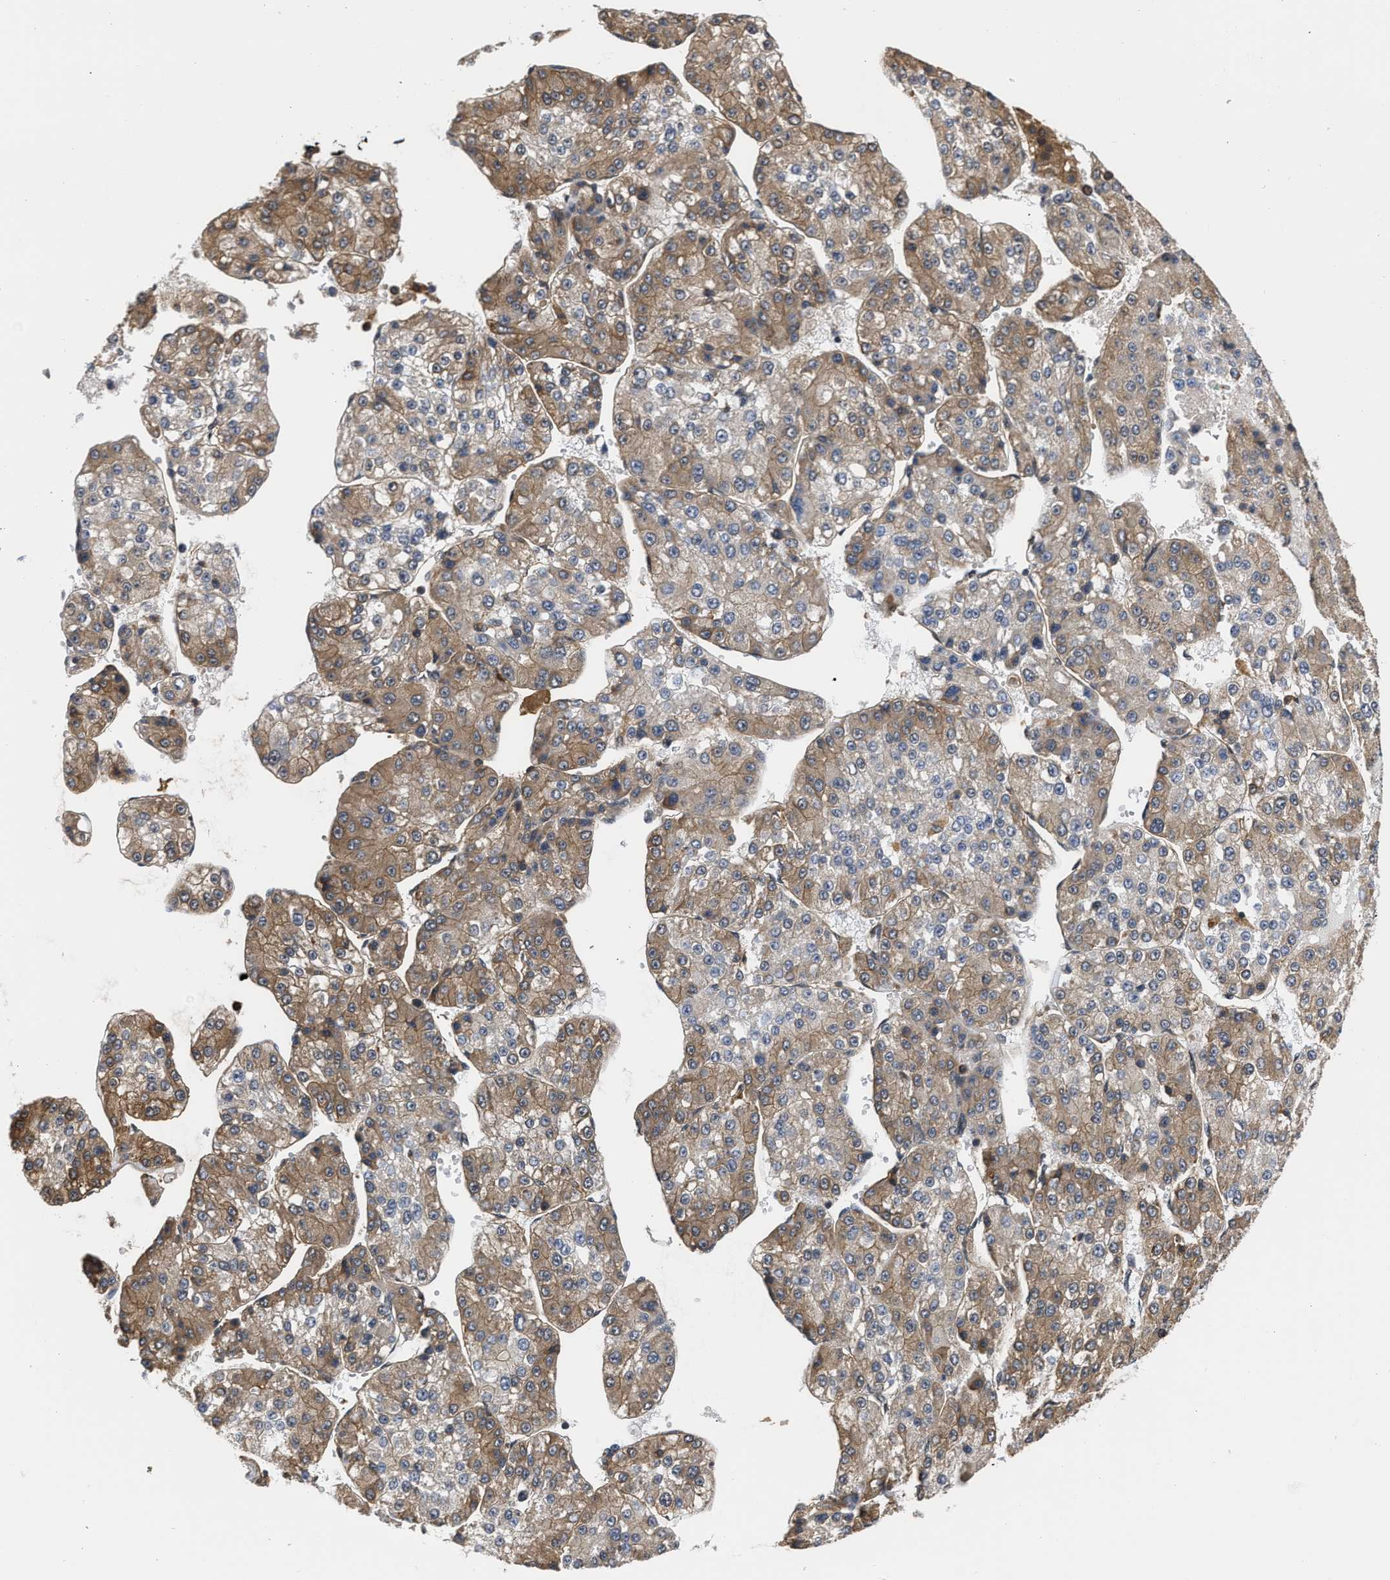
{"staining": {"intensity": "moderate", "quantity": ">75%", "location": "cytoplasmic/membranous"}, "tissue": "liver cancer", "cell_type": "Tumor cells", "image_type": "cancer", "snomed": [{"axis": "morphology", "description": "Carcinoma, Hepatocellular, NOS"}, {"axis": "topography", "description": "Liver"}], "caption": "About >75% of tumor cells in human liver hepatocellular carcinoma demonstrate moderate cytoplasmic/membranous protein expression as visualized by brown immunohistochemical staining.", "gene": "SCAI", "patient": {"sex": "female", "age": 73}}